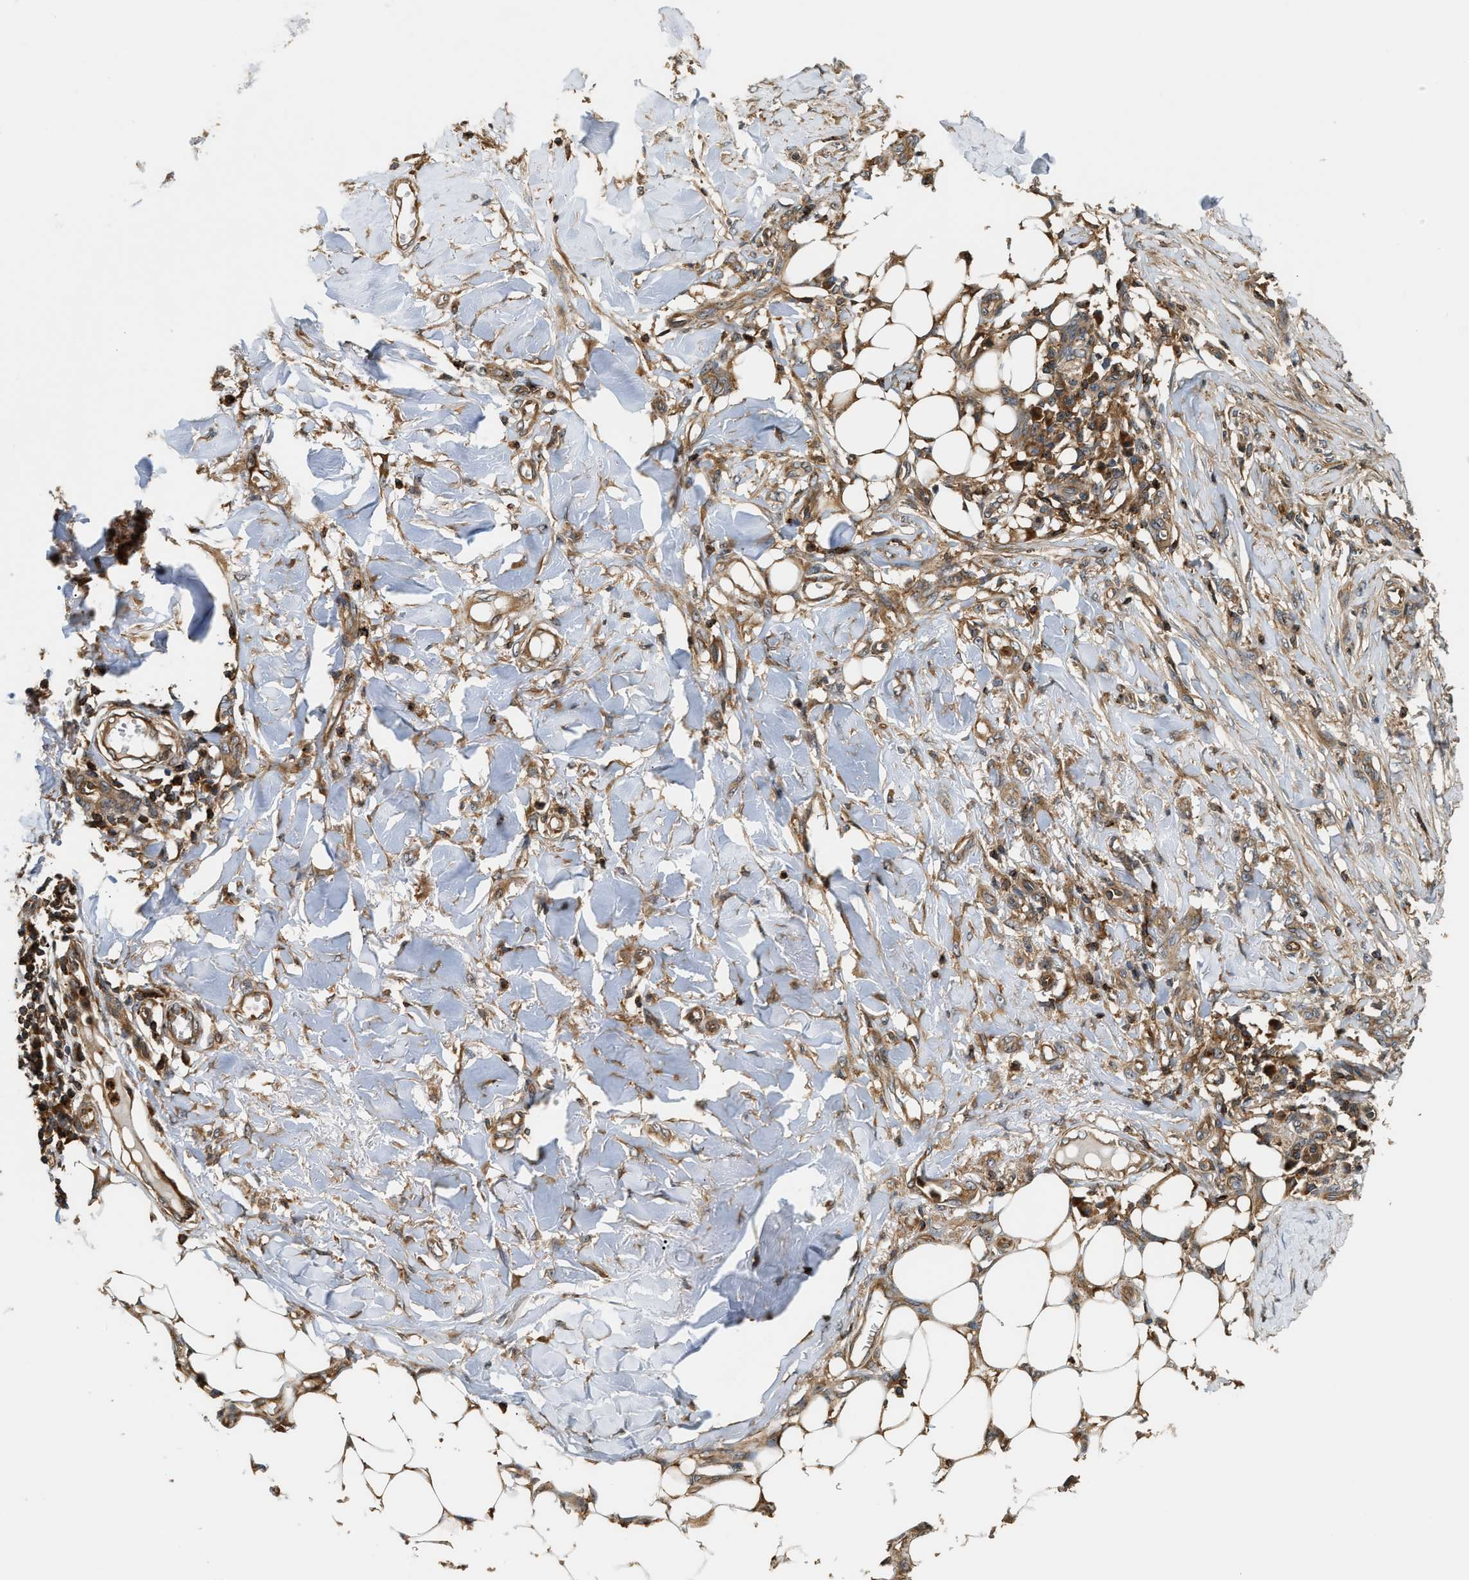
{"staining": {"intensity": "moderate", "quantity": ">75%", "location": "cytoplasmic/membranous"}, "tissue": "skin cancer", "cell_type": "Tumor cells", "image_type": "cancer", "snomed": [{"axis": "morphology", "description": "Basal cell carcinoma"}, {"axis": "topography", "description": "Skin"}], "caption": "This is an image of immunohistochemistry staining of basal cell carcinoma (skin), which shows moderate positivity in the cytoplasmic/membranous of tumor cells.", "gene": "SNX5", "patient": {"sex": "male", "age": 85}}